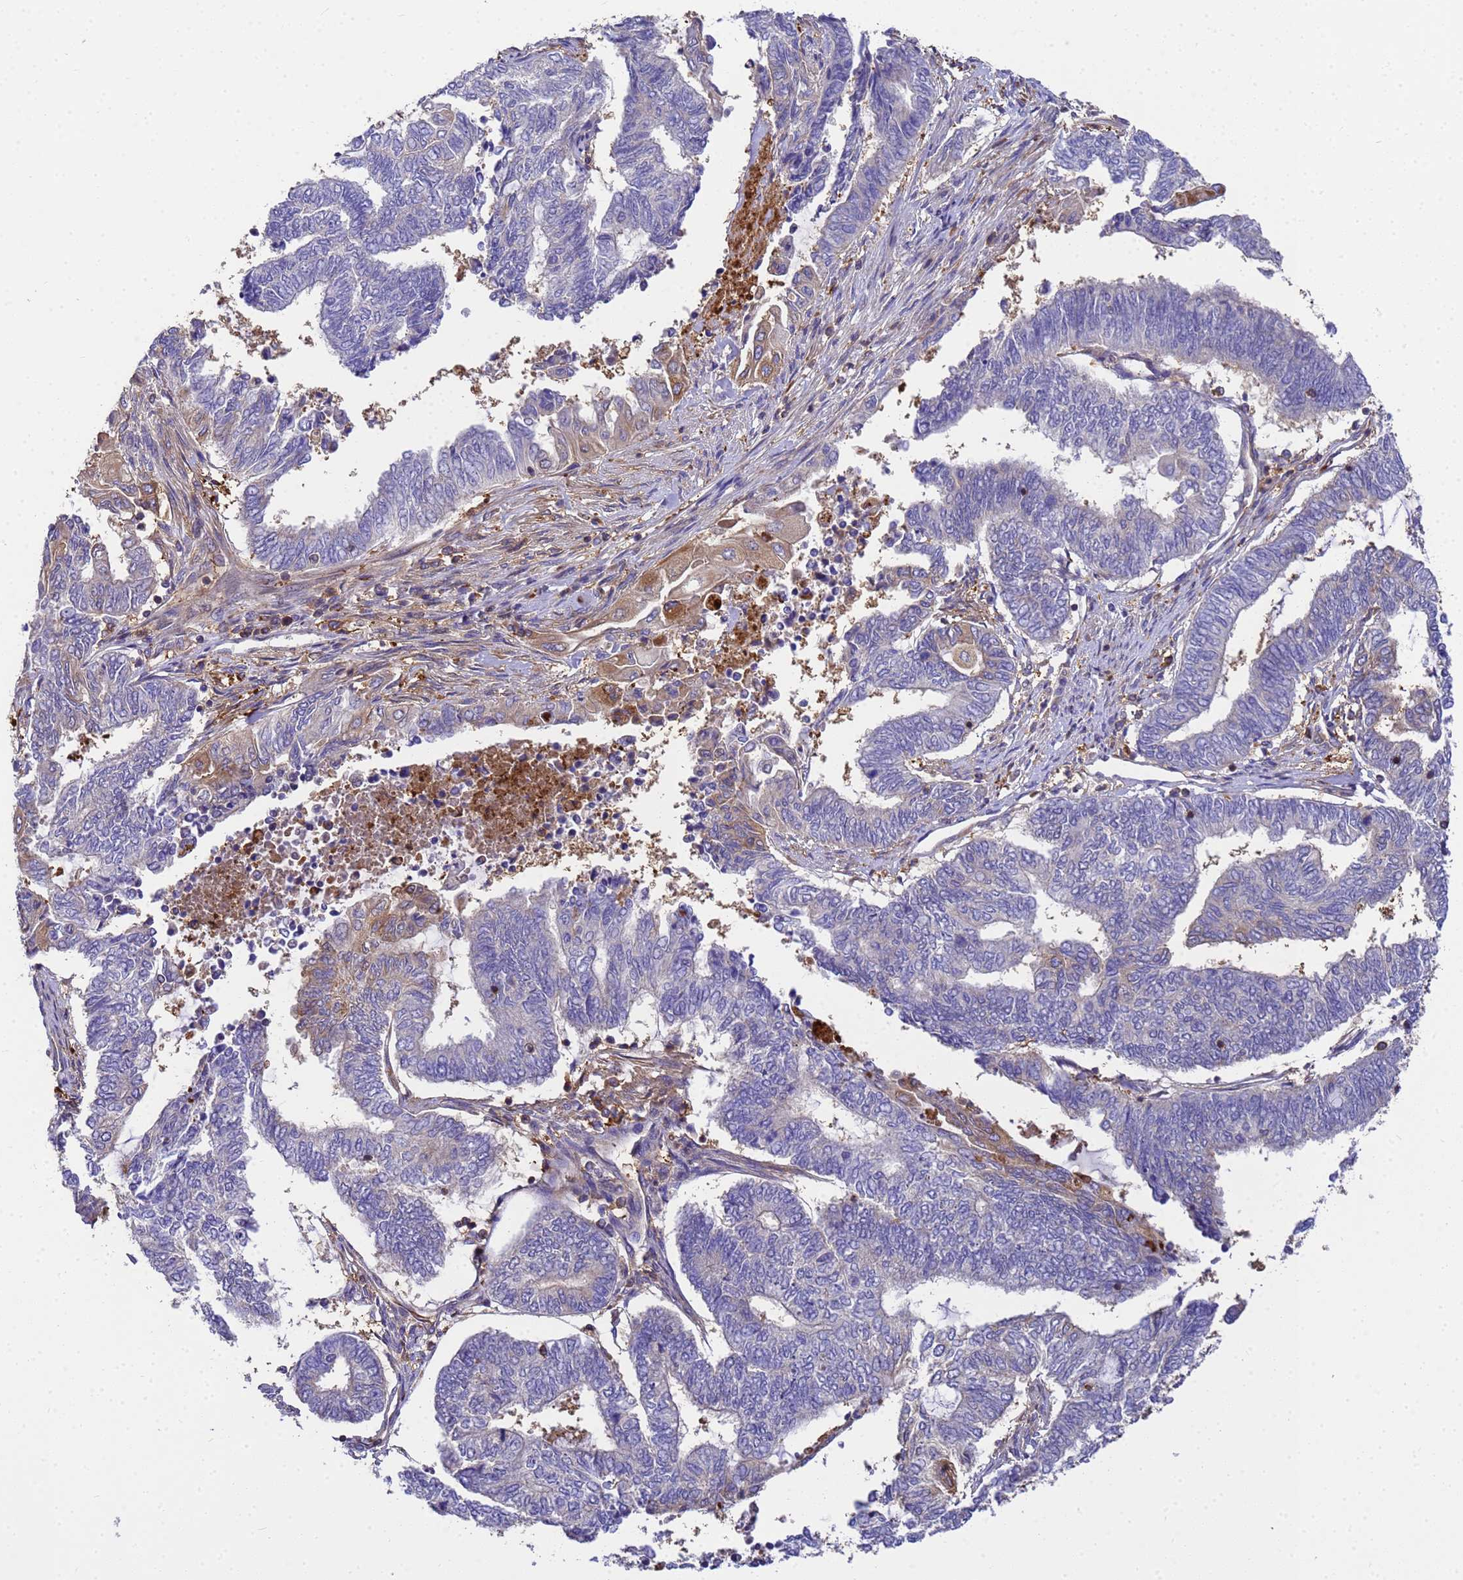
{"staining": {"intensity": "negative", "quantity": "none", "location": "none"}, "tissue": "endometrial cancer", "cell_type": "Tumor cells", "image_type": "cancer", "snomed": [{"axis": "morphology", "description": "Adenocarcinoma, NOS"}, {"axis": "topography", "description": "Uterus"}, {"axis": "topography", "description": "Endometrium"}], "caption": "High power microscopy micrograph of an immunohistochemistry micrograph of endometrial cancer (adenocarcinoma), revealing no significant expression in tumor cells.", "gene": "ZNF235", "patient": {"sex": "female", "age": 70}}